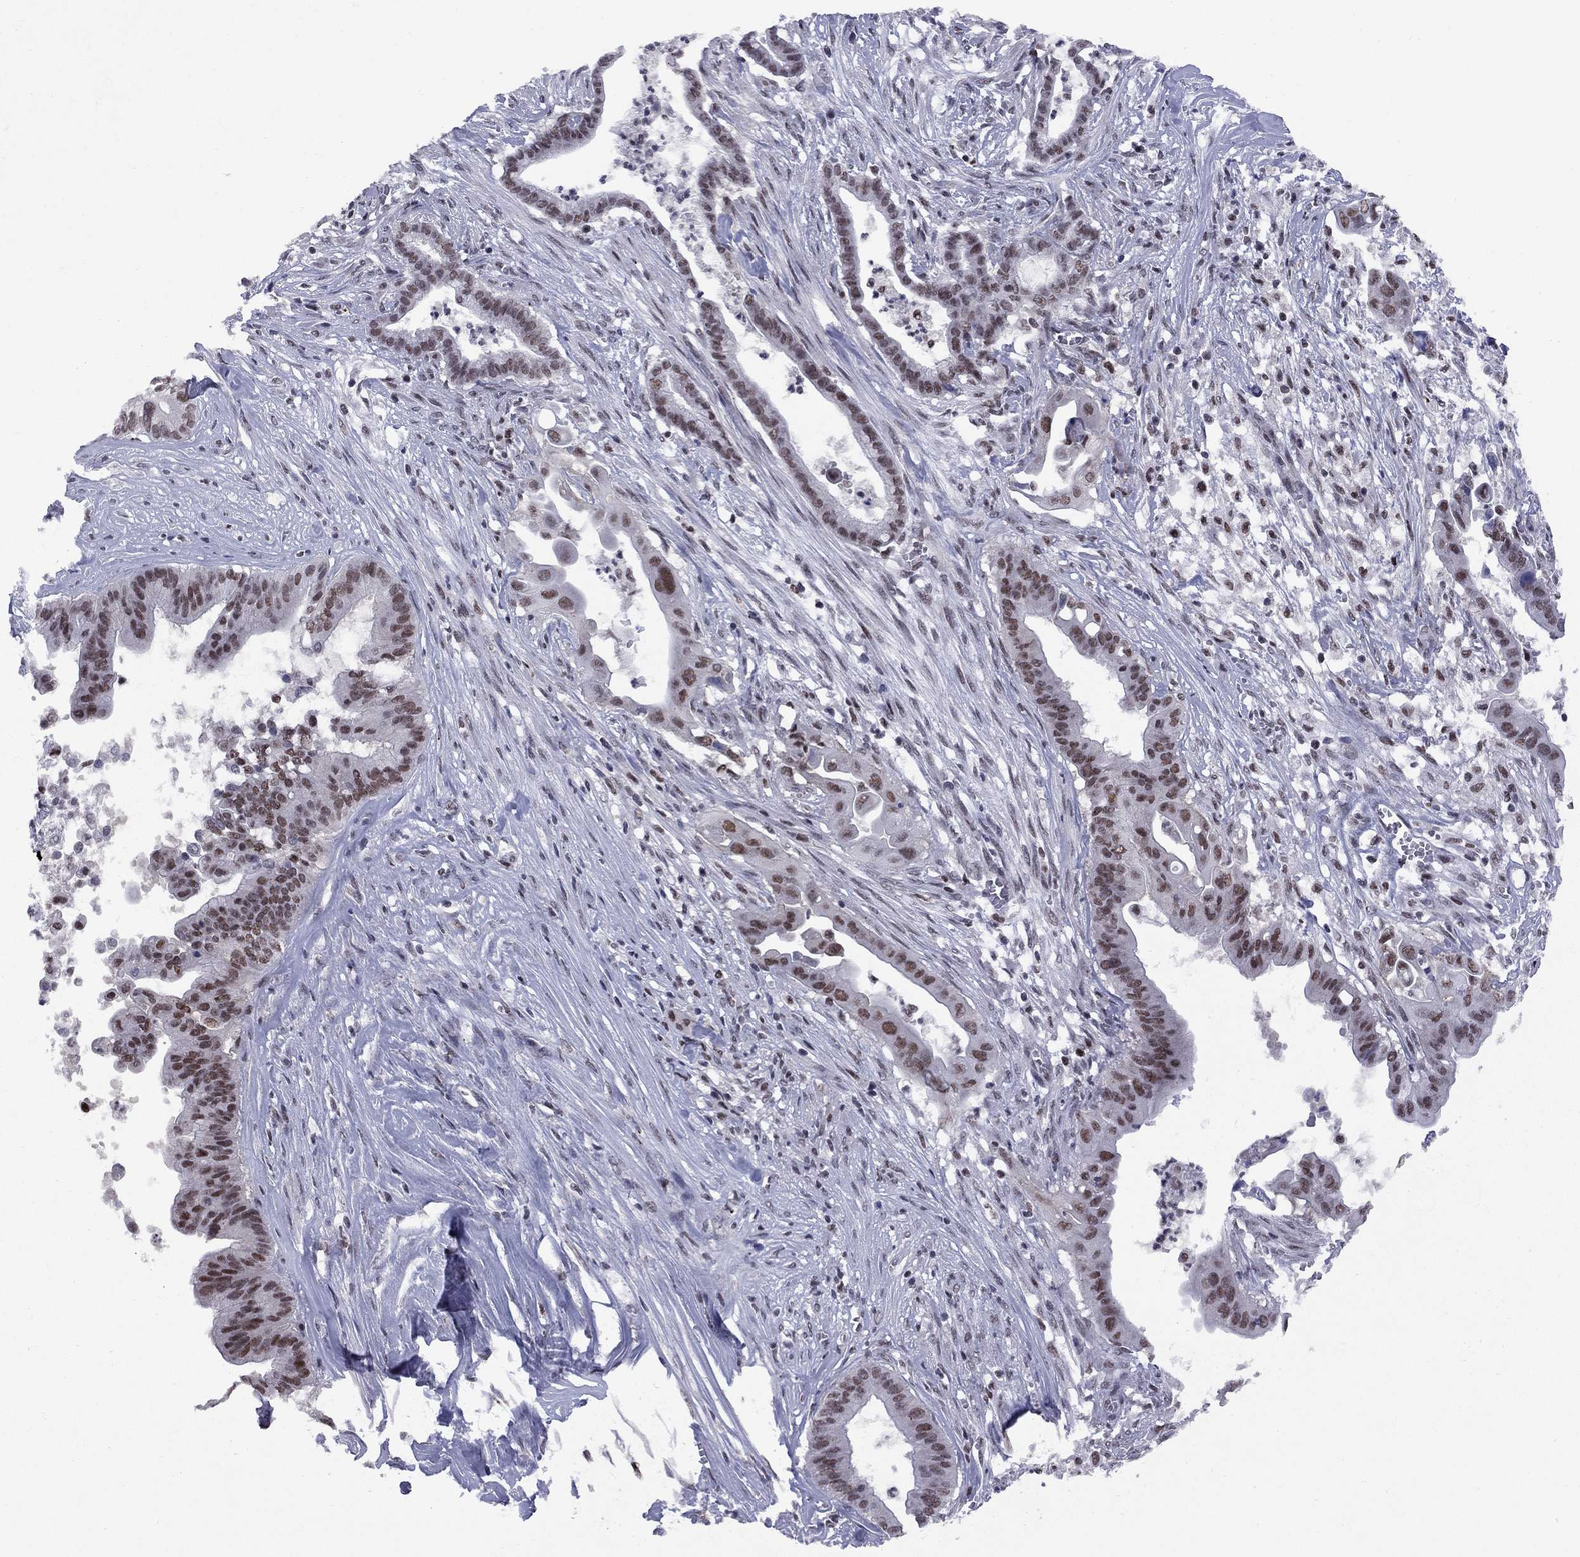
{"staining": {"intensity": "moderate", "quantity": "25%-75%", "location": "nuclear"}, "tissue": "pancreatic cancer", "cell_type": "Tumor cells", "image_type": "cancer", "snomed": [{"axis": "morphology", "description": "Adenocarcinoma, NOS"}, {"axis": "topography", "description": "Pancreas"}], "caption": "Protein staining shows moderate nuclear expression in approximately 25%-75% of tumor cells in pancreatic cancer.", "gene": "TAF9", "patient": {"sex": "male", "age": 61}}